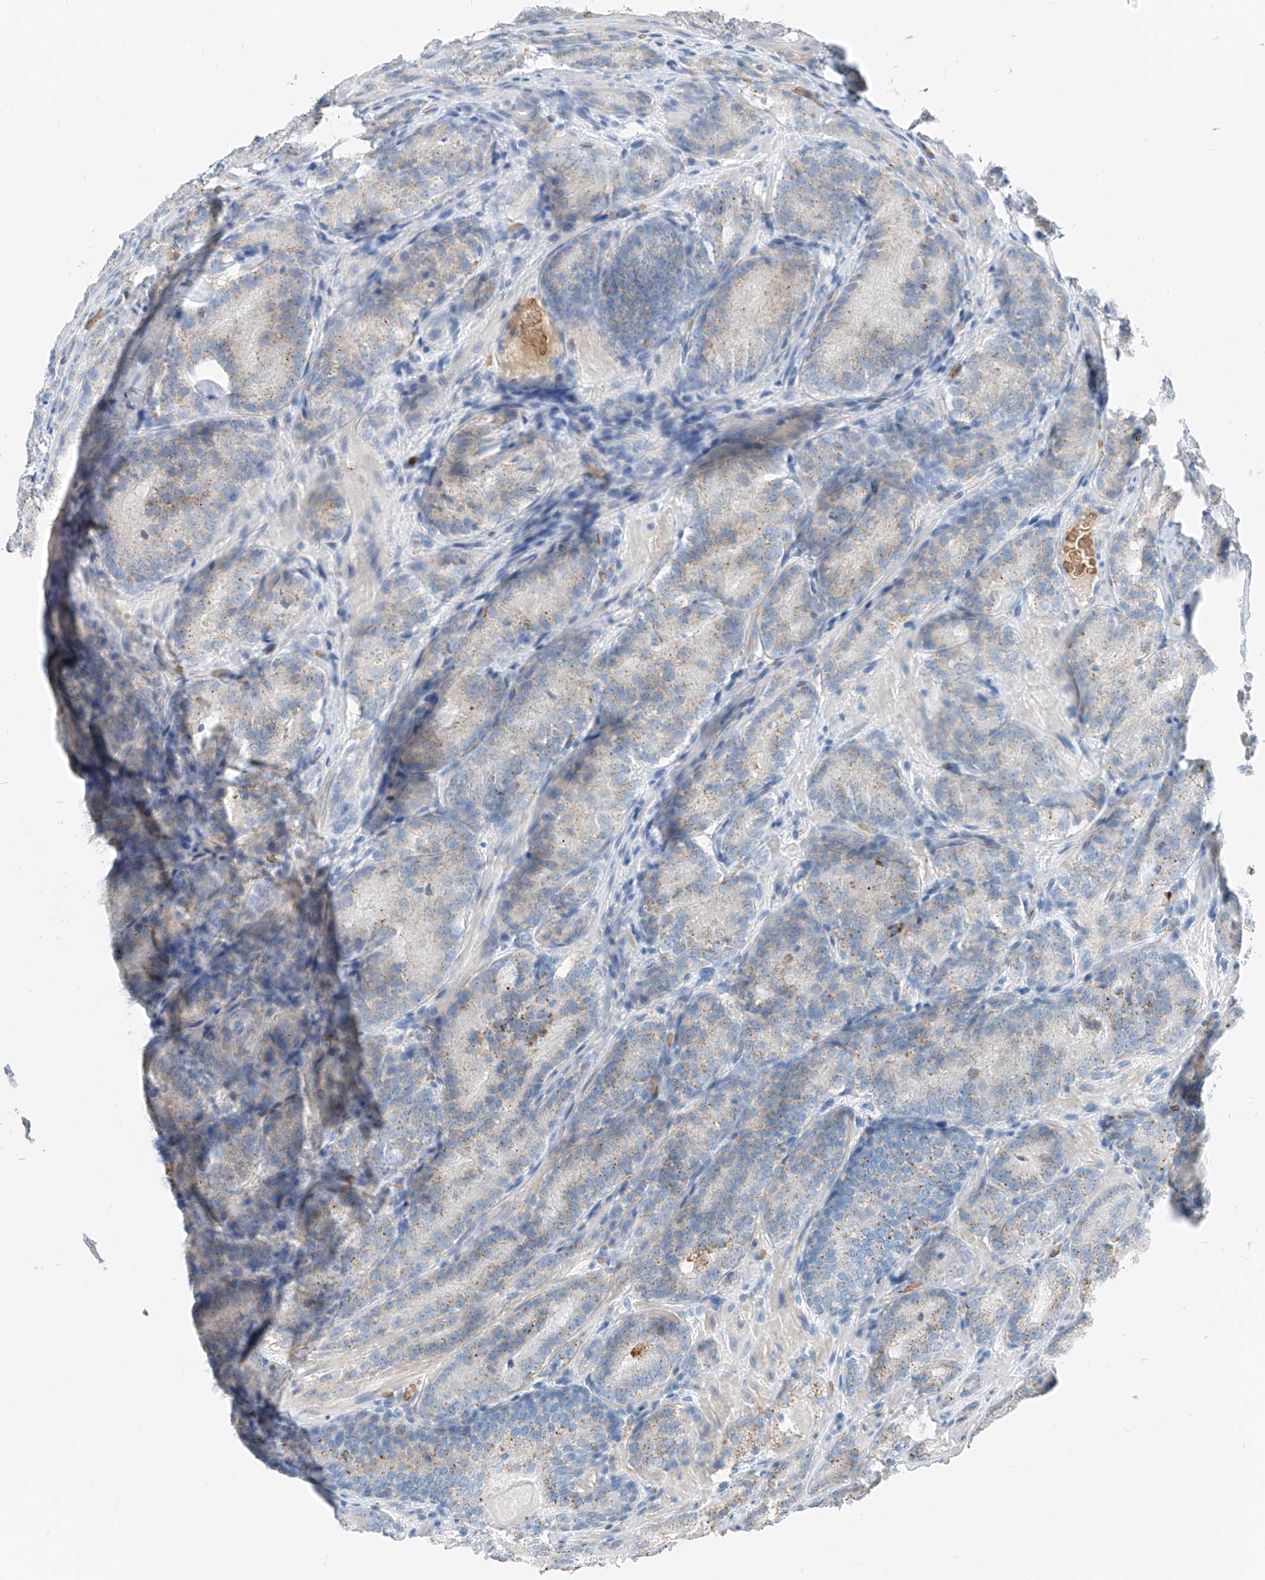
{"staining": {"intensity": "moderate", "quantity": "<25%", "location": "cytoplasmic/membranous"}, "tissue": "prostate cancer", "cell_type": "Tumor cells", "image_type": "cancer", "snomed": [{"axis": "morphology", "description": "Adenocarcinoma, High grade"}, {"axis": "topography", "description": "Prostate"}], "caption": "This image exhibits prostate adenocarcinoma (high-grade) stained with IHC to label a protein in brown. The cytoplasmic/membranous of tumor cells show moderate positivity for the protein. Nuclei are counter-stained blue.", "gene": "PRSS23", "patient": {"sex": "male", "age": 57}}